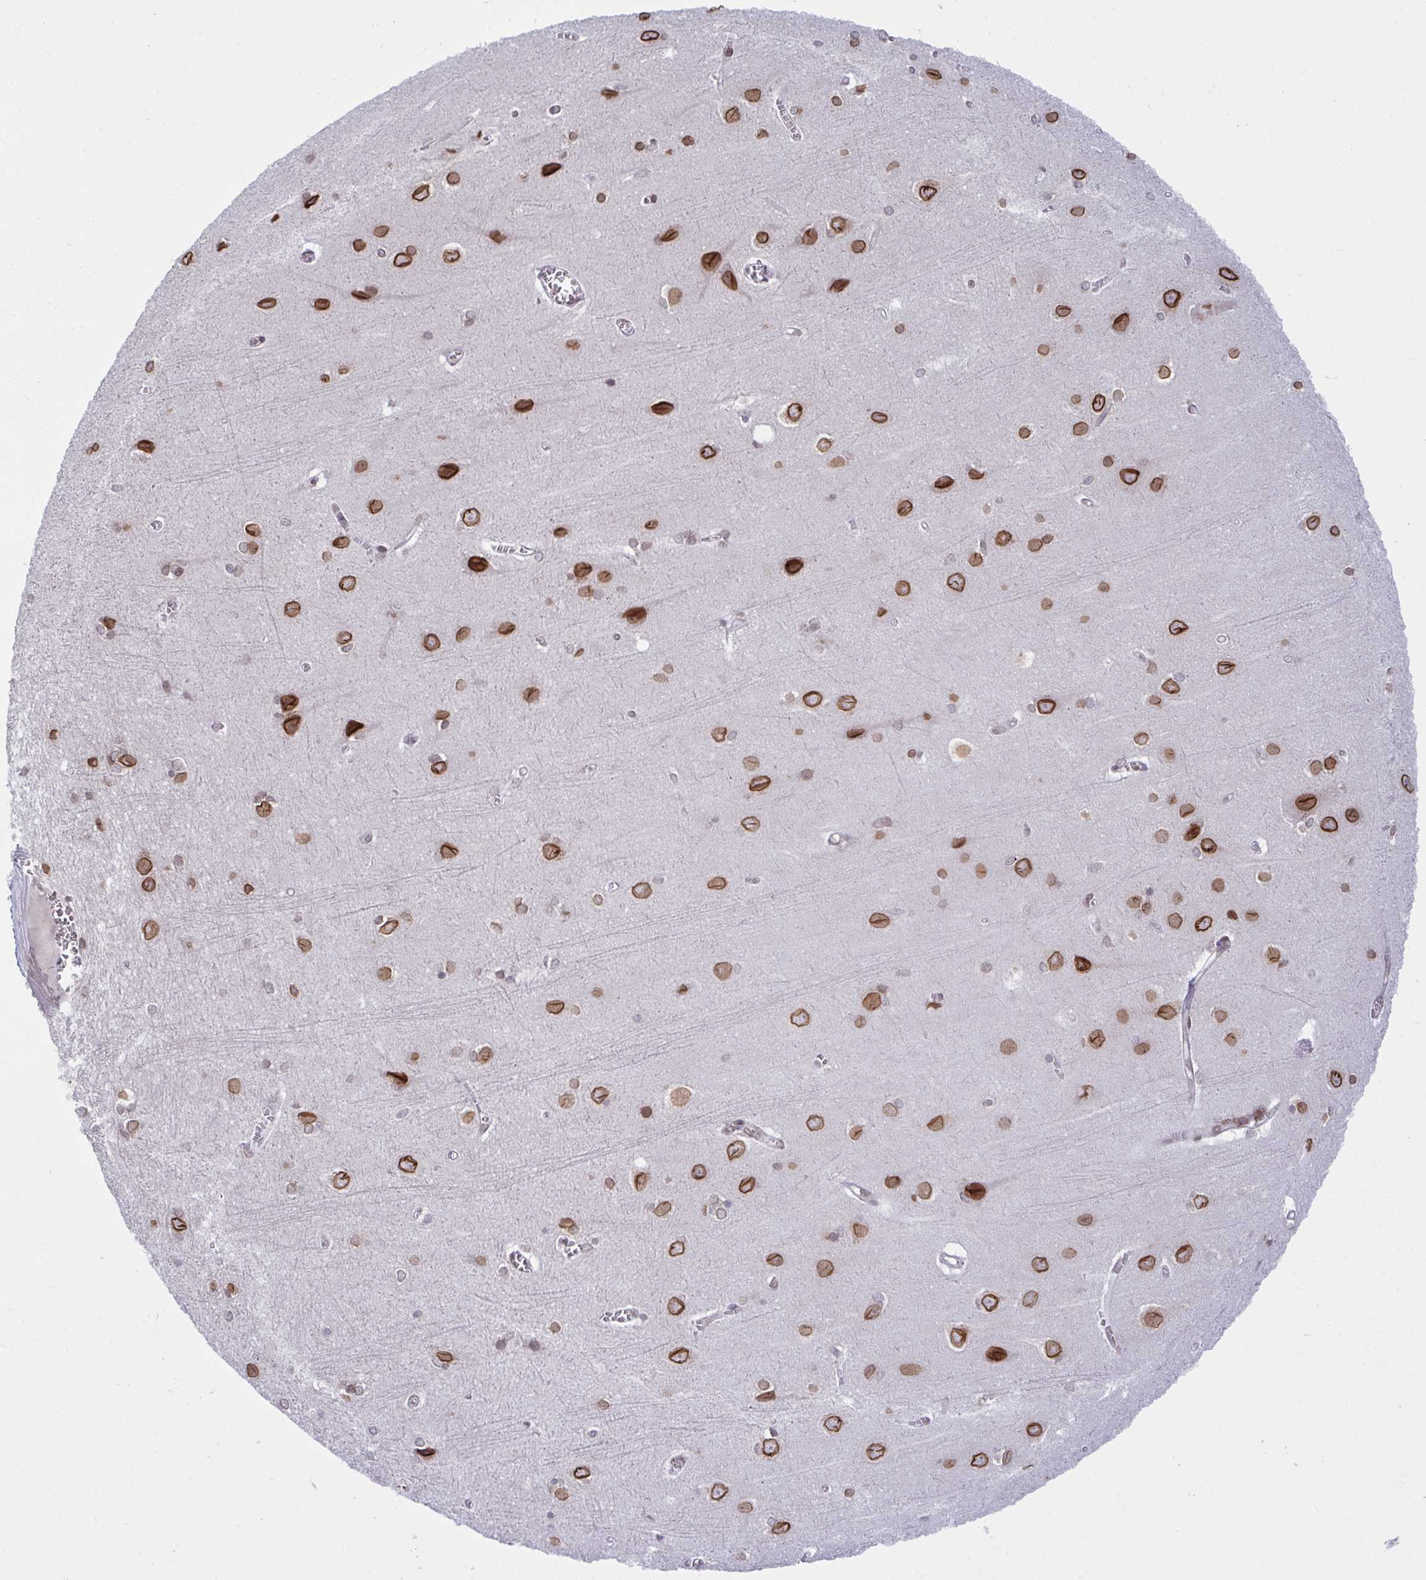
{"staining": {"intensity": "negative", "quantity": "none", "location": "none"}, "tissue": "cerebral cortex", "cell_type": "Endothelial cells", "image_type": "normal", "snomed": [{"axis": "morphology", "description": "Normal tissue, NOS"}, {"axis": "topography", "description": "Cerebral cortex"}], "caption": "Immunohistochemical staining of normal cerebral cortex displays no significant positivity in endothelial cells.", "gene": "RANBP2", "patient": {"sex": "male", "age": 37}}